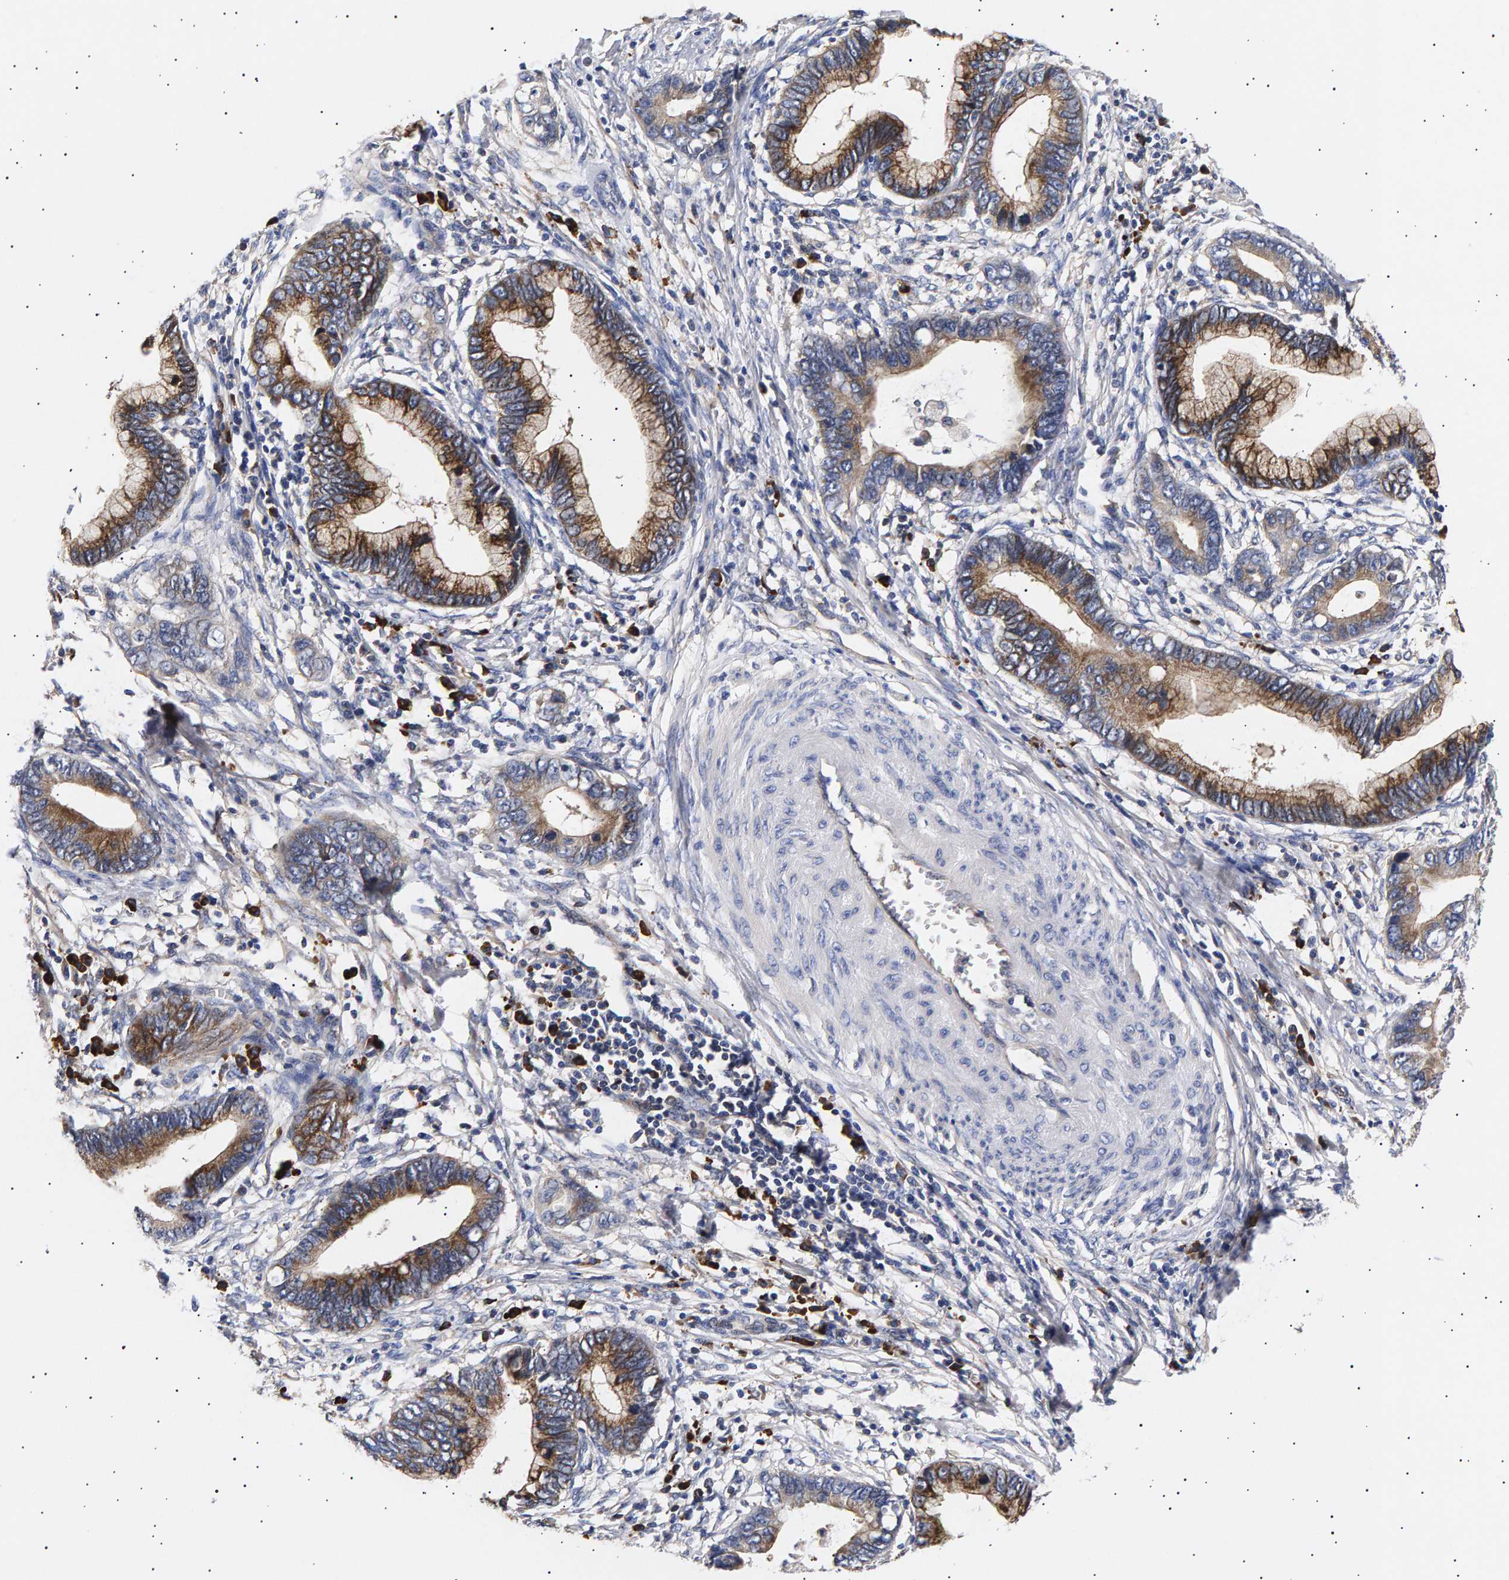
{"staining": {"intensity": "moderate", "quantity": ">75%", "location": "cytoplasmic/membranous"}, "tissue": "cervical cancer", "cell_type": "Tumor cells", "image_type": "cancer", "snomed": [{"axis": "morphology", "description": "Adenocarcinoma, NOS"}, {"axis": "topography", "description": "Cervix"}], "caption": "Cervical adenocarcinoma stained with a protein marker shows moderate staining in tumor cells.", "gene": "ANKRD40", "patient": {"sex": "female", "age": 44}}